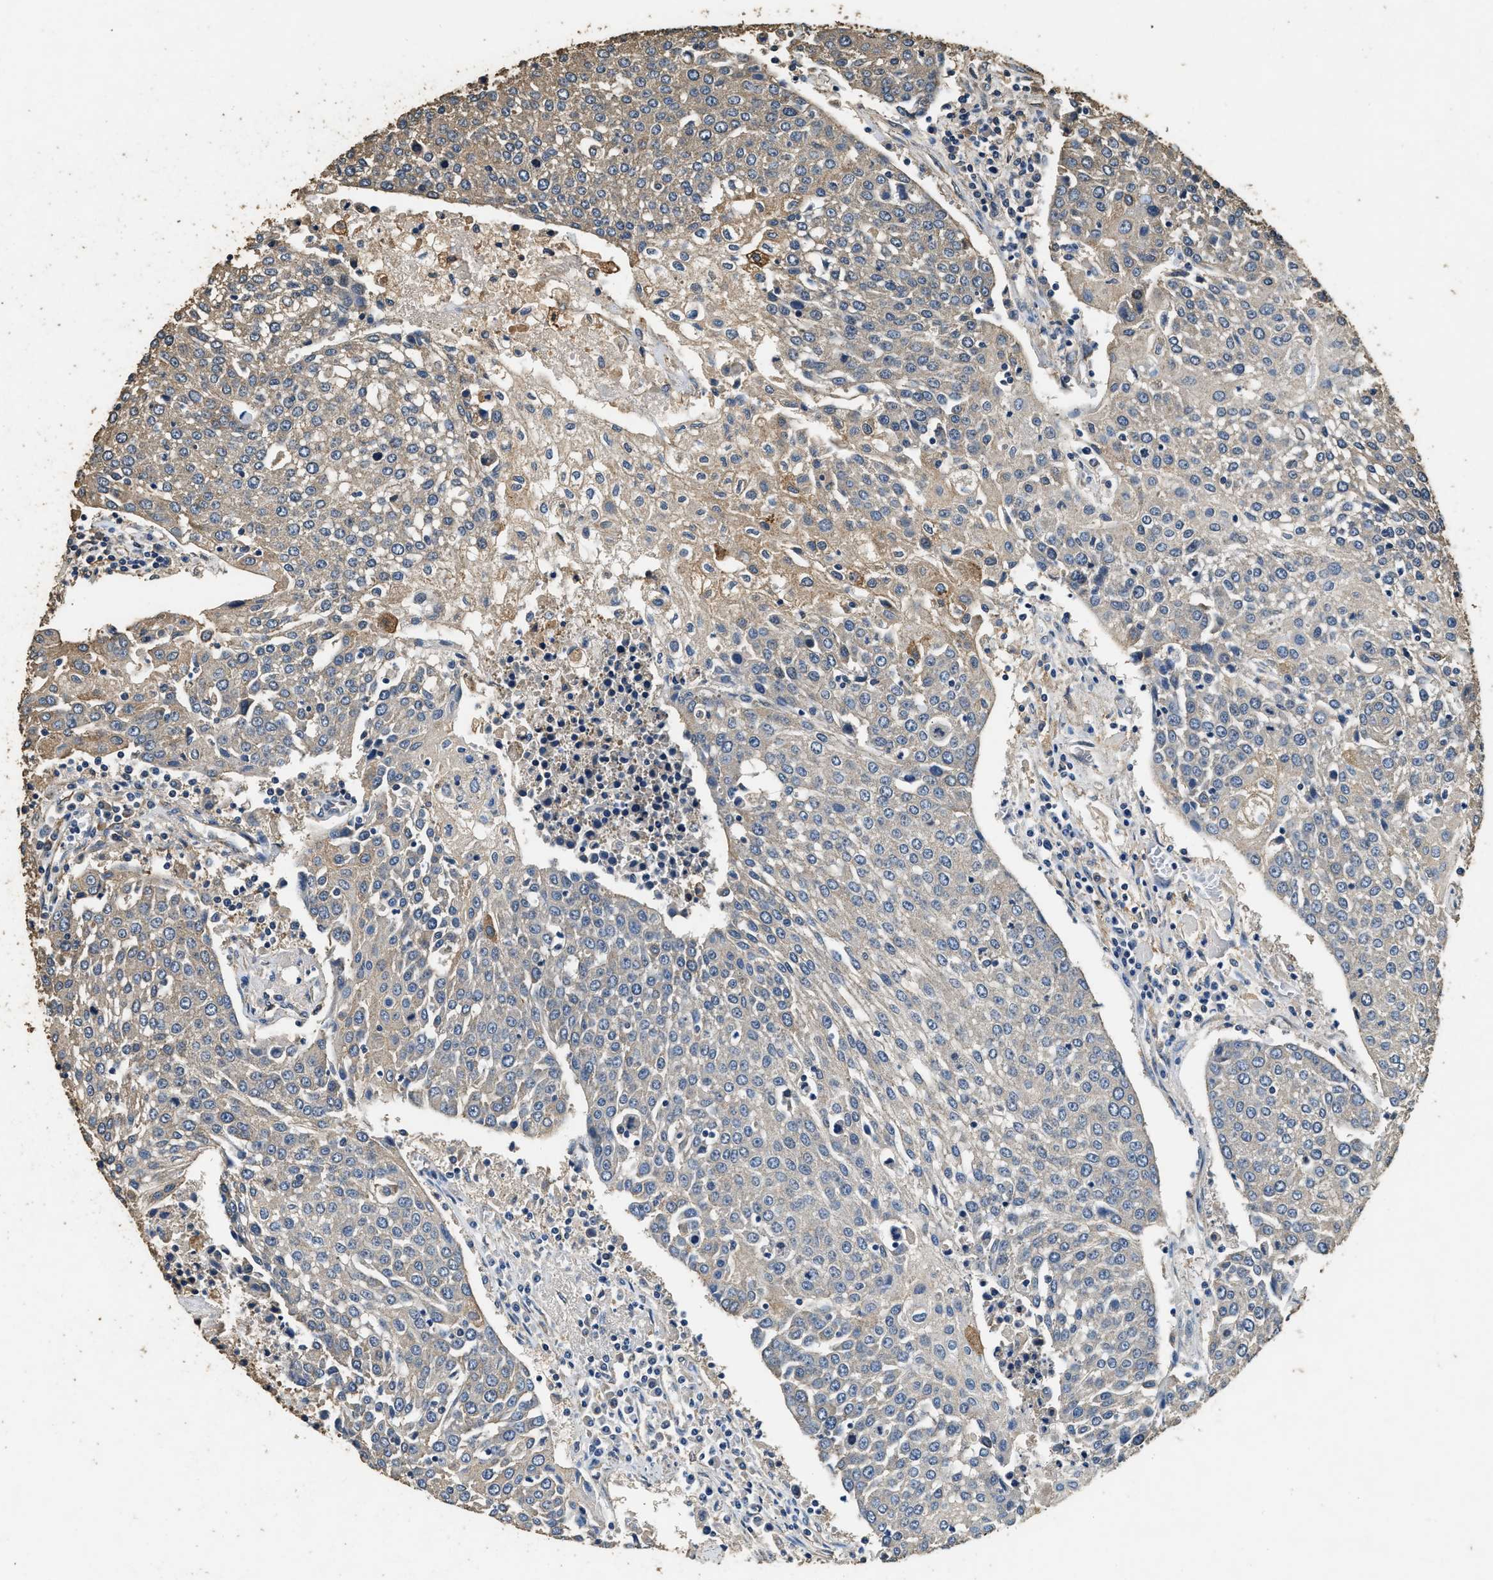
{"staining": {"intensity": "weak", "quantity": "<25%", "location": "cytoplasmic/membranous"}, "tissue": "urothelial cancer", "cell_type": "Tumor cells", "image_type": "cancer", "snomed": [{"axis": "morphology", "description": "Urothelial carcinoma, High grade"}, {"axis": "topography", "description": "Urinary bladder"}], "caption": "An image of urothelial carcinoma (high-grade) stained for a protein demonstrates no brown staining in tumor cells. (DAB IHC, high magnification).", "gene": "MIB1", "patient": {"sex": "female", "age": 85}}